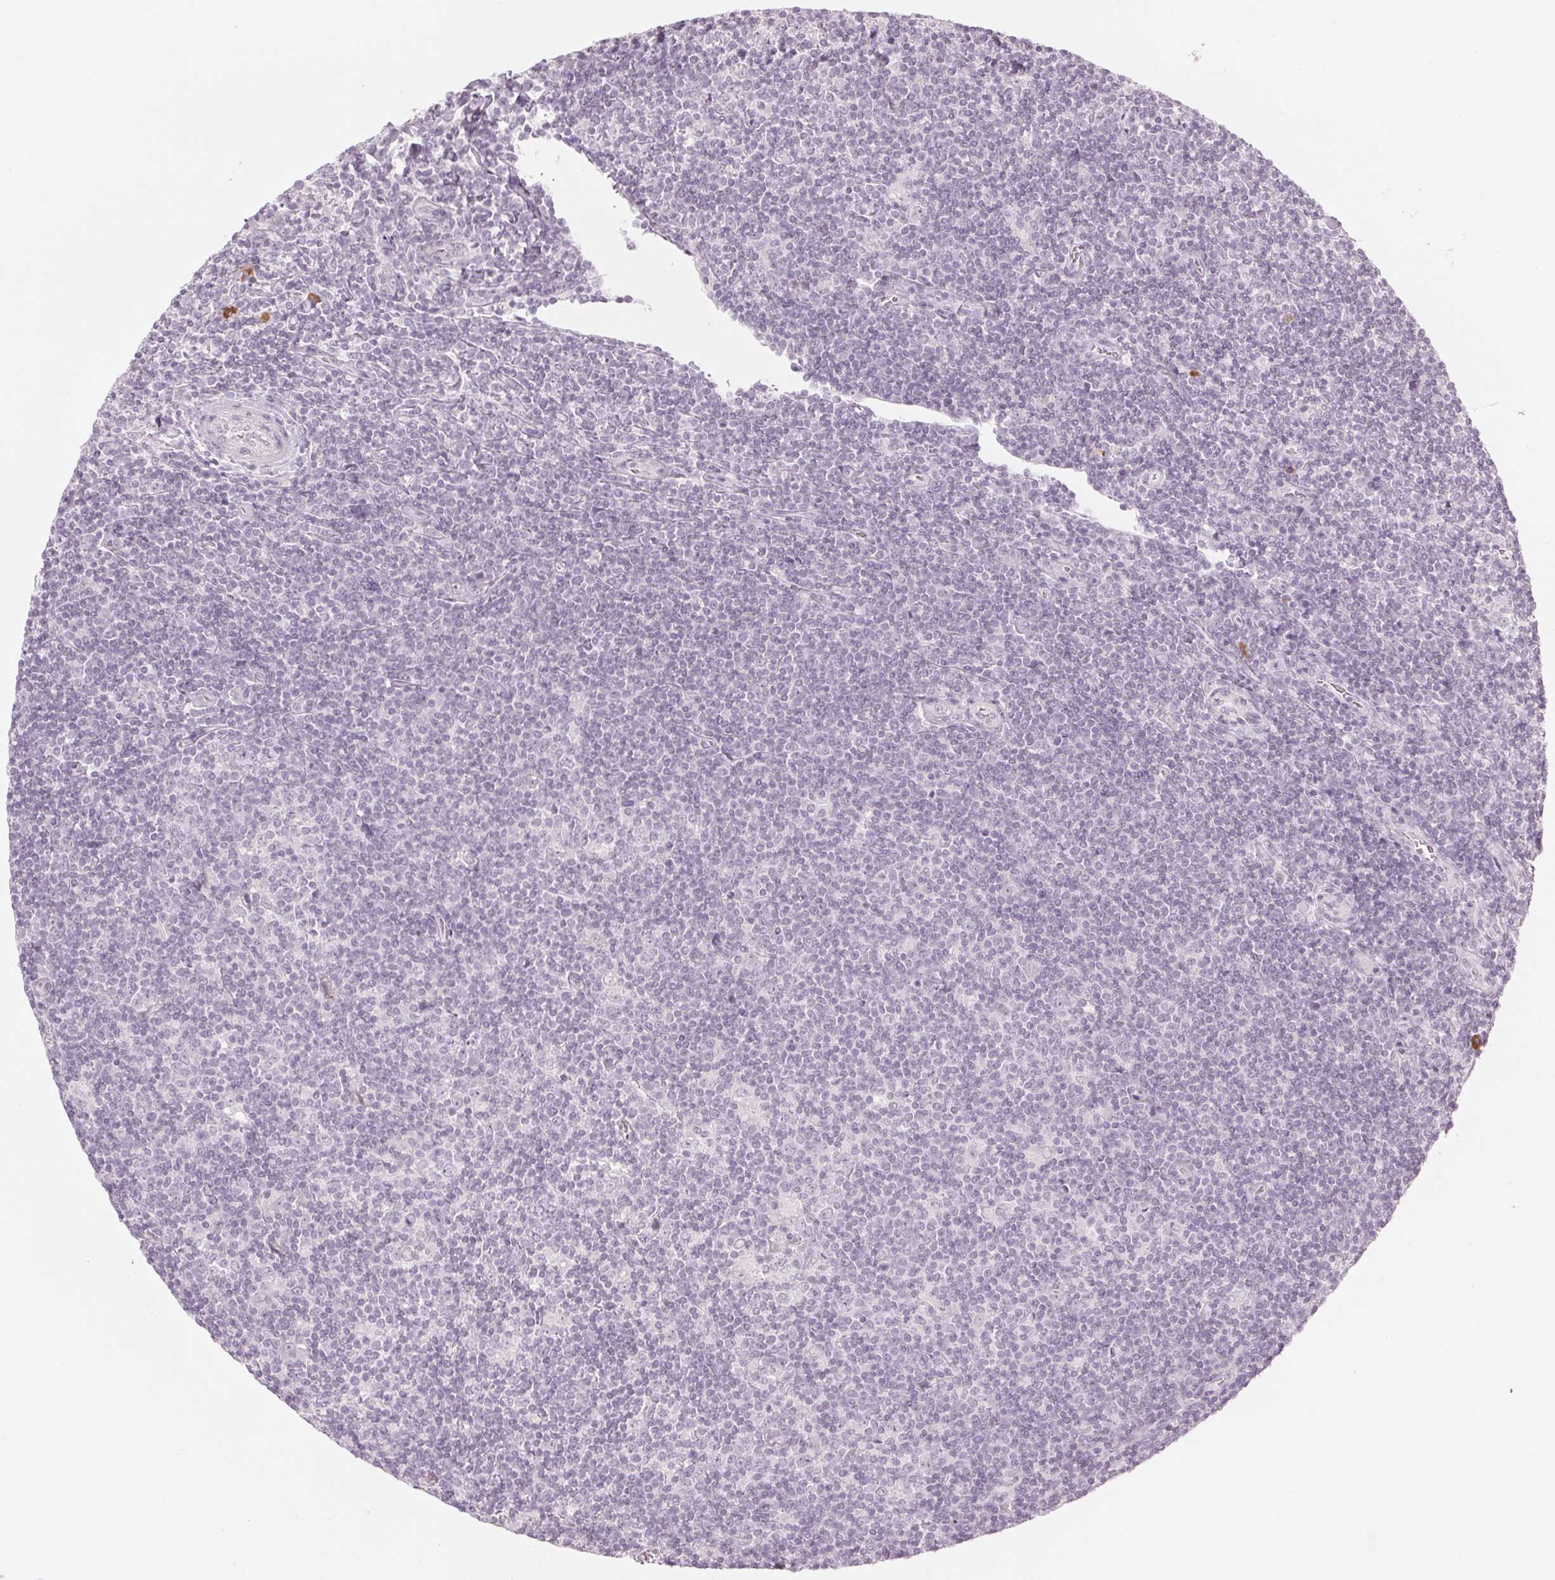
{"staining": {"intensity": "negative", "quantity": "none", "location": "none"}, "tissue": "lymphoma", "cell_type": "Tumor cells", "image_type": "cancer", "snomed": [{"axis": "morphology", "description": "Hodgkin's disease, NOS"}, {"axis": "topography", "description": "Lymph node"}], "caption": "A high-resolution histopathology image shows immunohistochemistry (IHC) staining of lymphoma, which shows no significant expression in tumor cells.", "gene": "SCTR", "patient": {"sex": "male", "age": 40}}